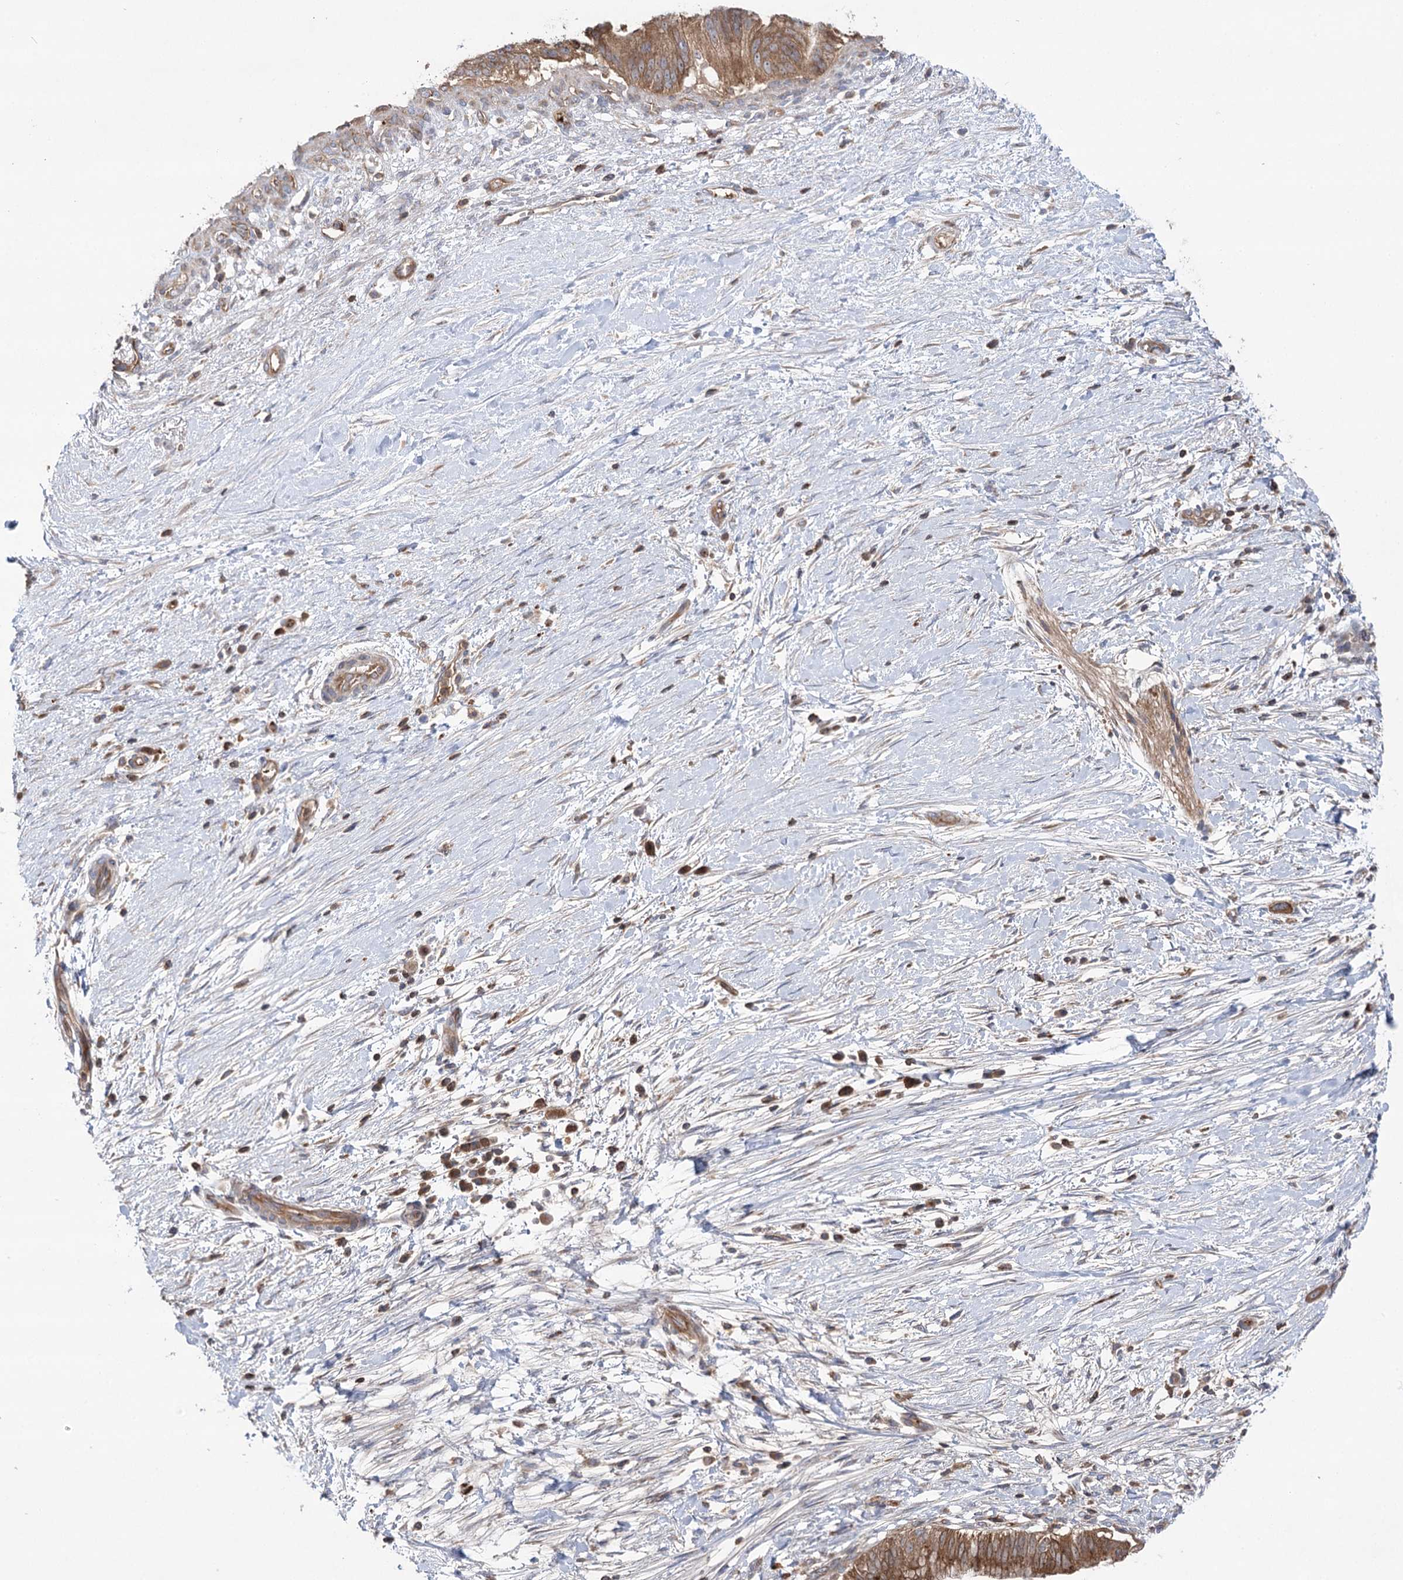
{"staining": {"intensity": "moderate", "quantity": ">75%", "location": "cytoplasmic/membranous"}, "tissue": "pancreatic cancer", "cell_type": "Tumor cells", "image_type": "cancer", "snomed": [{"axis": "morphology", "description": "Adenocarcinoma, NOS"}, {"axis": "topography", "description": "Pancreas"}], "caption": "A brown stain labels moderate cytoplasmic/membranous positivity of a protein in human adenocarcinoma (pancreatic) tumor cells.", "gene": "VPS37B", "patient": {"sex": "male", "age": 68}}